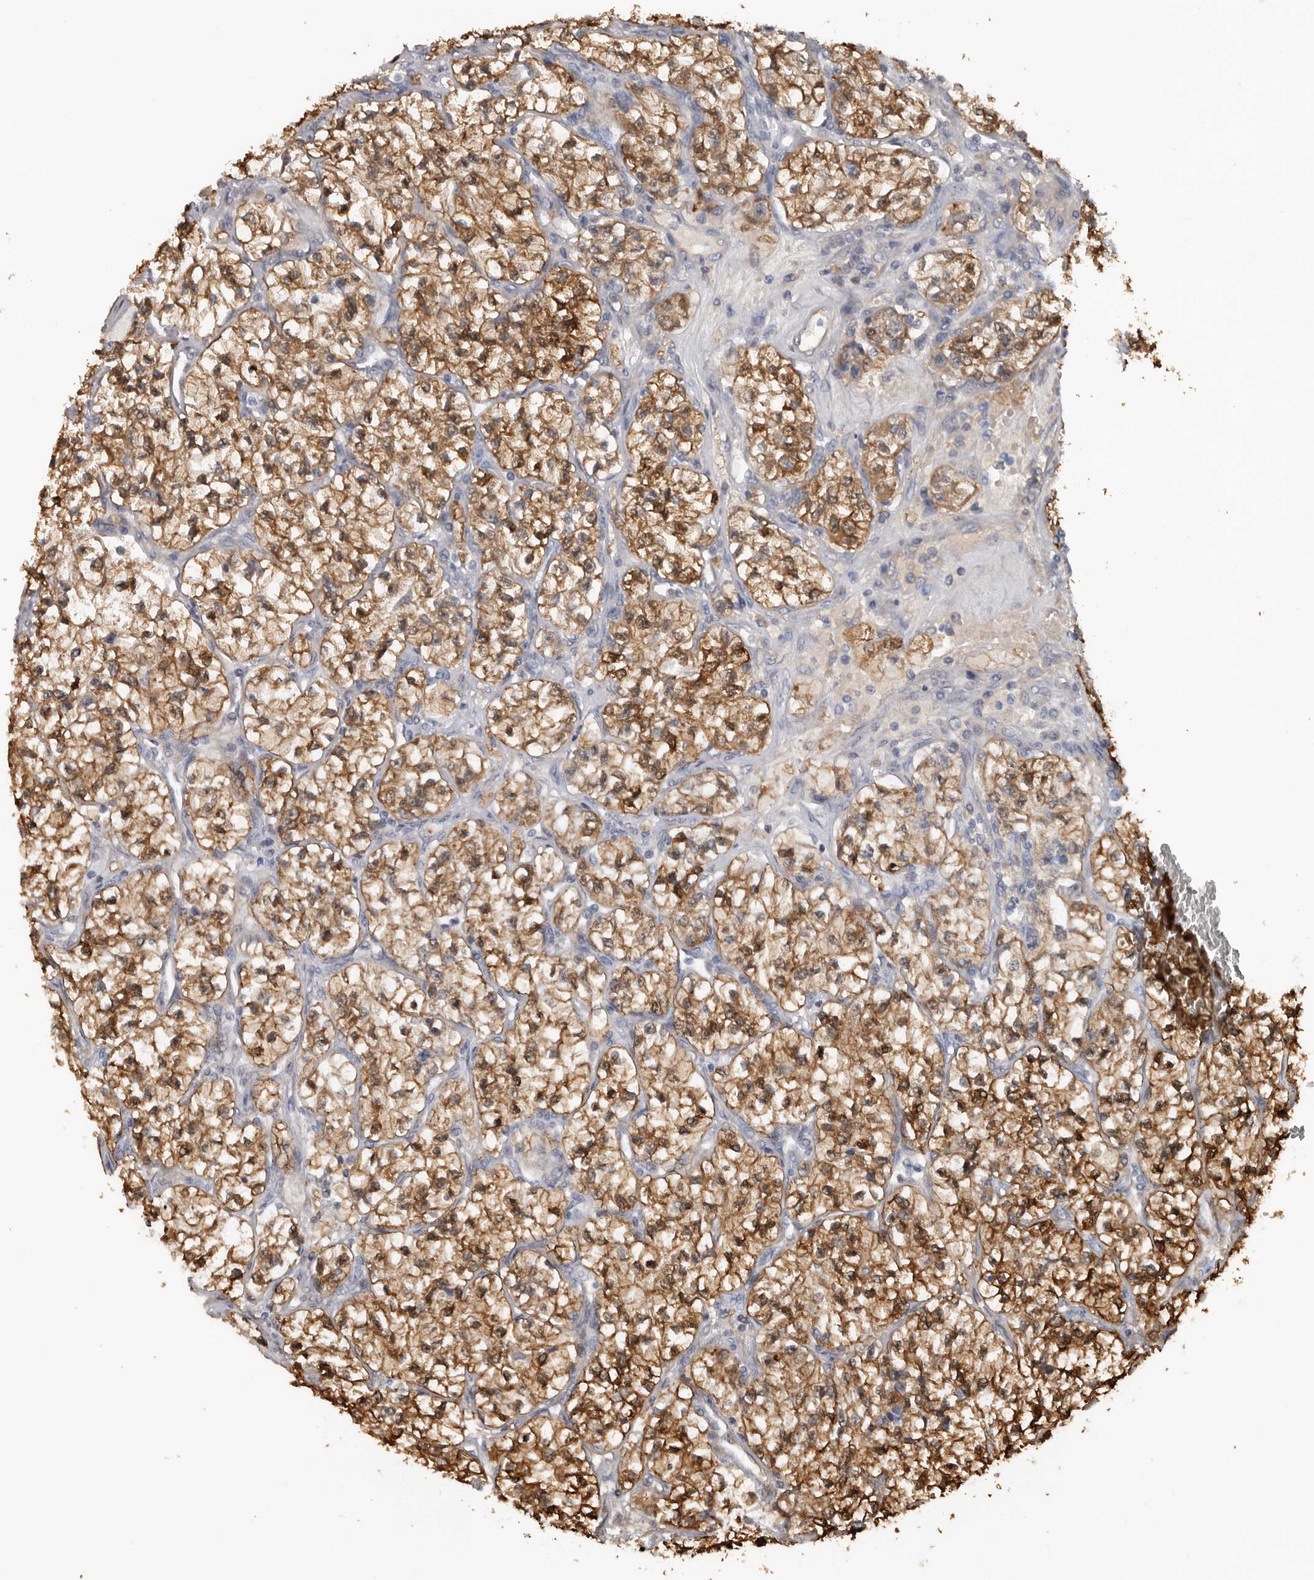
{"staining": {"intensity": "moderate", "quantity": ">75%", "location": "cytoplasmic/membranous,nuclear"}, "tissue": "renal cancer", "cell_type": "Tumor cells", "image_type": "cancer", "snomed": [{"axis": "morphology", "description": "Adenocarcinoma, NOS"}, {"axis": "topography", "description": "Kidney"}], "caption": "IHC photomicrograph of neoplastic tissue: human adenocarcinoma (renal) stained using IHC displays medium levels of moderate protein expression localized specifically in the cytoplasmic/membranous and nuclear of tumor cells, appearing as a cytoplasmic/membranous and nuclear brown color.", "gene": "FABP7", "patient": {"sex": "female", "age": 57}}